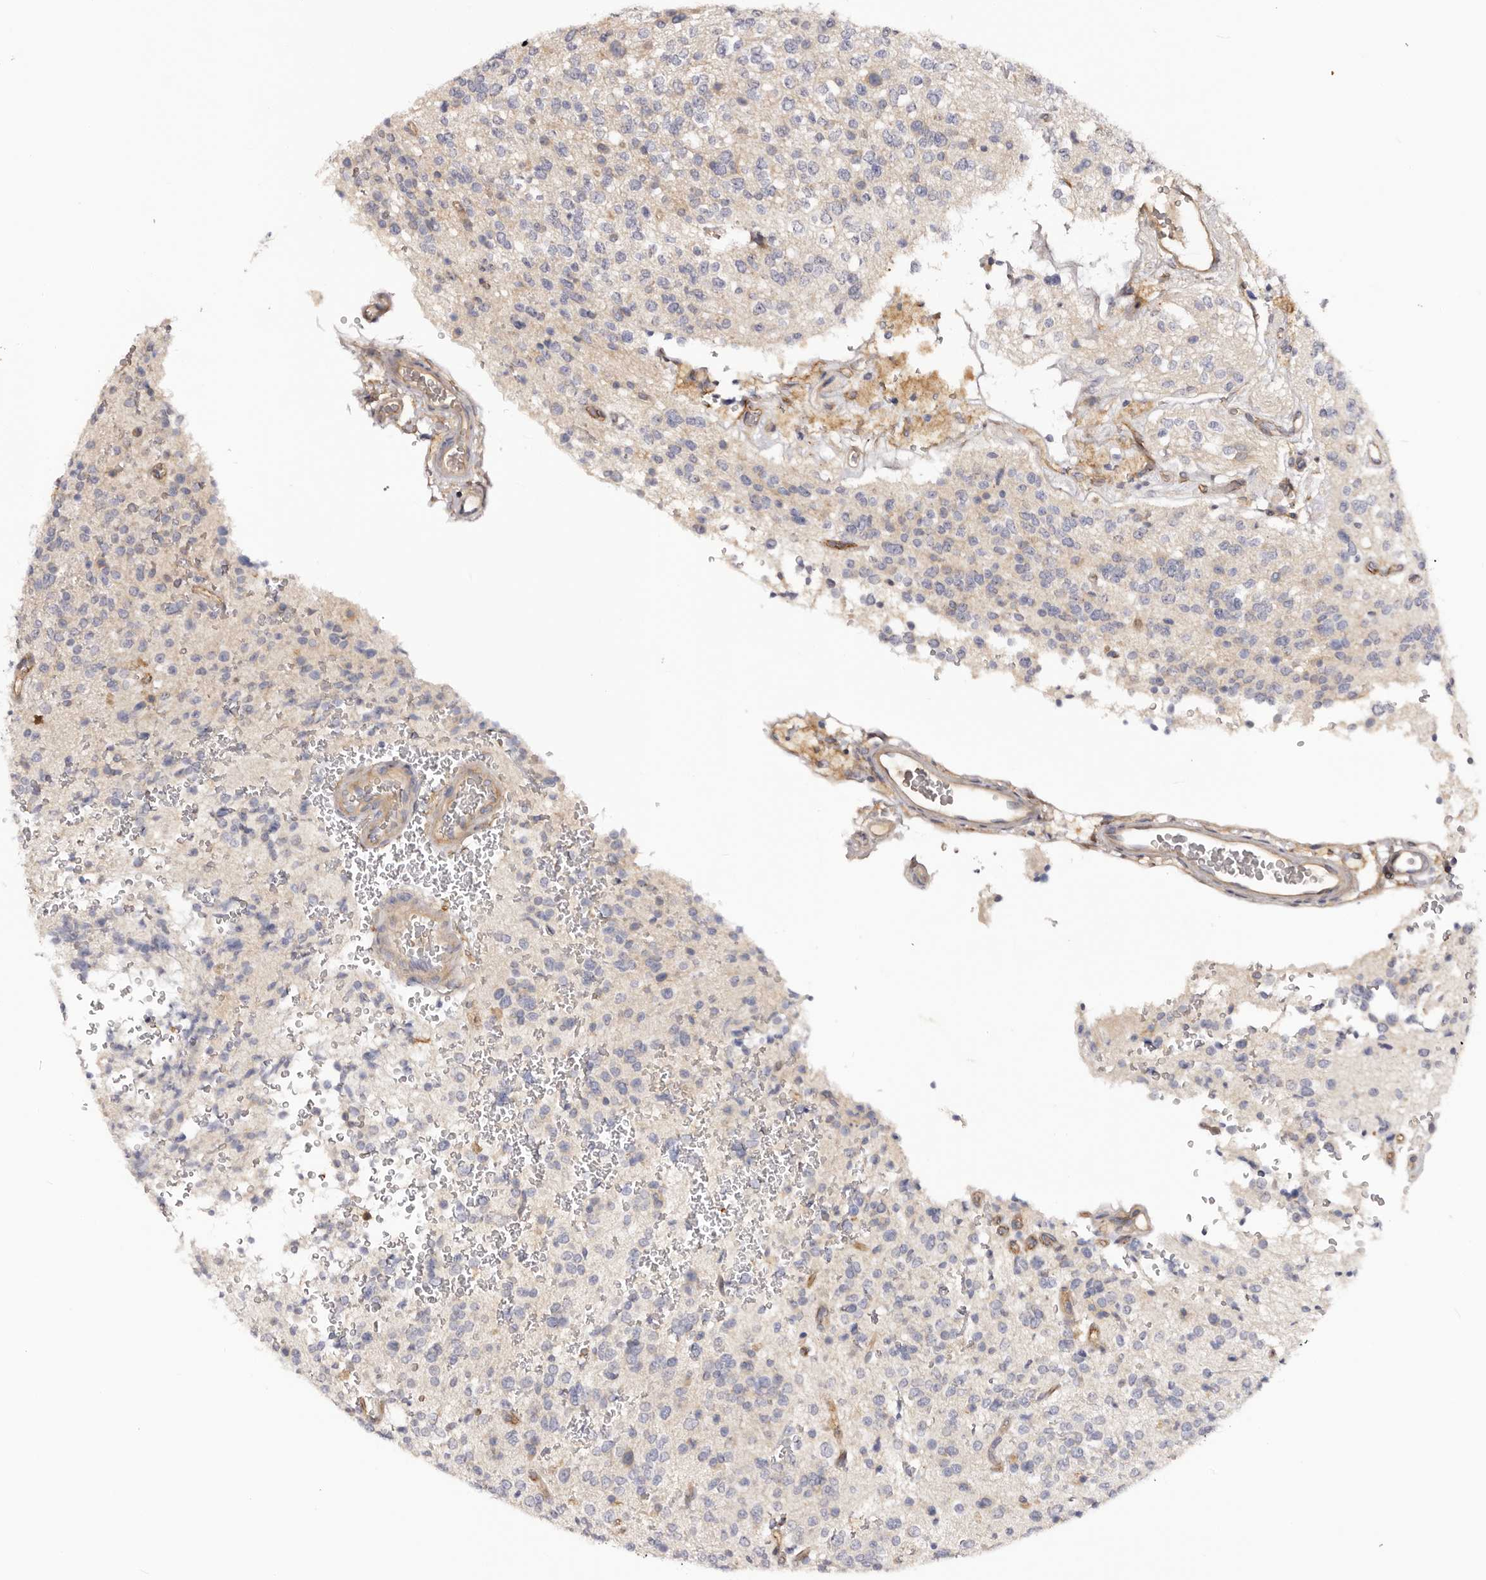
{"staining": {"intensity": "negative", "quantity": "none", "location": "none"}, "tissue": "glioma", "cell_type": "Tumor cells", "image_type": "cancer", "snomed": [{"axis": "morphology", "description": "Glioma, malignant, High grade"}, {"axis": "topography", "description": "Brain"}], "caption": "Tumor cells show no significant protein positivity in glioma. (DAB IHC, high magnification).", "gene": "DMRT2", "patient": {"sex": "male", "age": 34}}